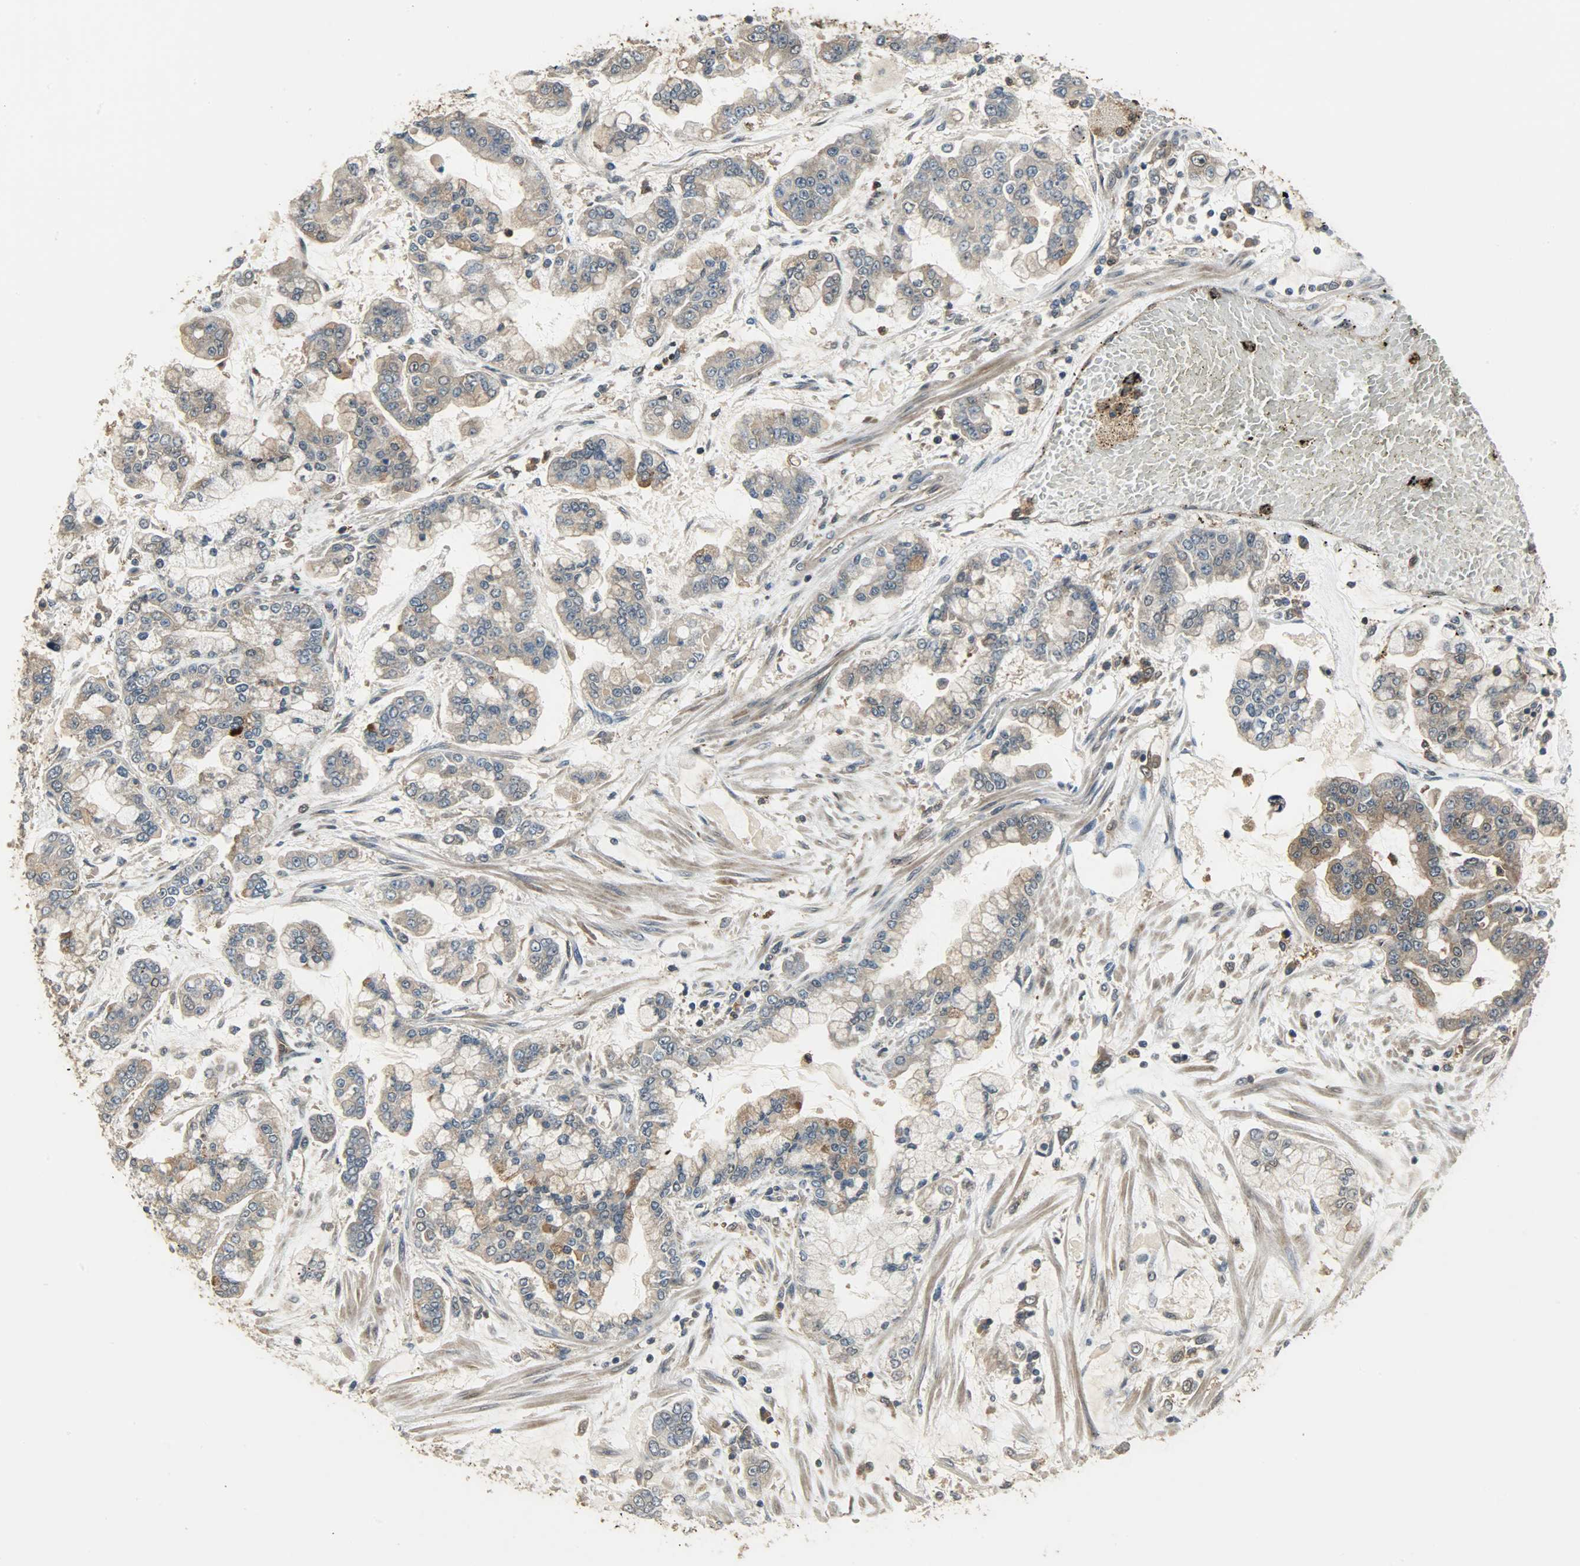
{"staining": {"intensity": "moderate", "quantity": ">75%", "location": "cytoplasmic/membranous"}, "tissue": "stomach cancer", "cell_type": "Tumor cells", "image_type": "cancer", "snomed": [{"axis": "morphology", "description": "Normal tissue, NOS"}, {"axis": "morphology", "description": "Adenocarcinoma, NOS"}, {"axis": "topography", "description": "Stomach, upper"}, {"axis": "topography", "description": "Stomach"}], "caption": "The histopathology image shows staining of stomach cancer (adenocarcinoma), revealing moderate cytoplasmic/membranous protein positivity (brown color) within tumor cells.", "gene": "AMT", "patient": {"sex": "male", "age": 76}}